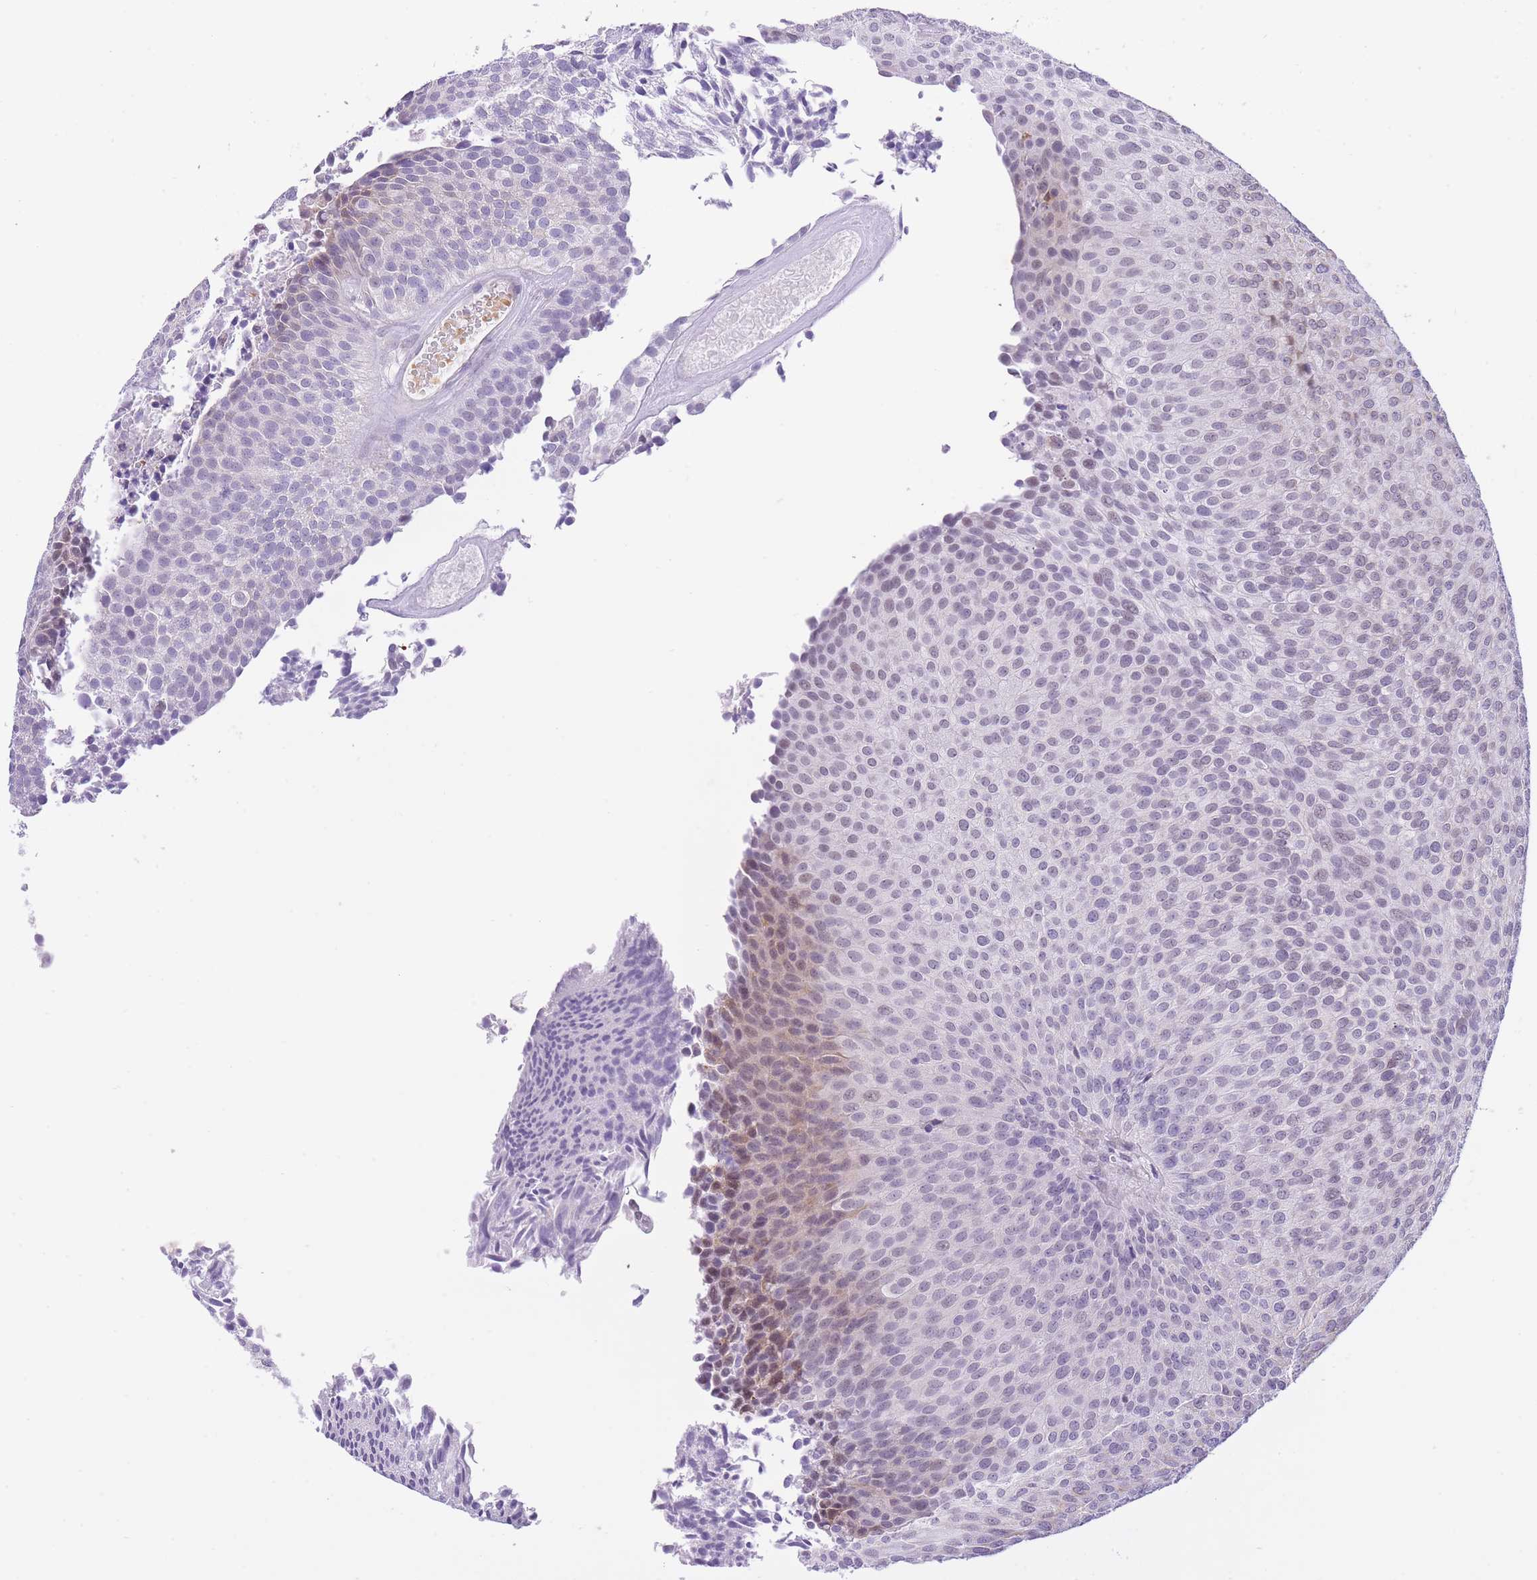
{"staining": {"intensity": "weak", "quantity": "<25%", "location": "nuclear"}, "tissue": "urothelial cancer", "cell_type": "Tumor cells", "image_type": "cancer", "snomed": [{"axis": "morphology", "description": "Urothelial carcinoma, Low grade"}, {"axis": "topography", "description": "Urinary bladder"}], "caption": "This photomicrograph is of urothelial cancer stained with immunohistochemistry to label a protein in brown with the nuclei are counter-stained blue. There is no positivity in tumor cells.", "gene": "MEIOSIN", "patient": {"sex": "male", "age": 84}}